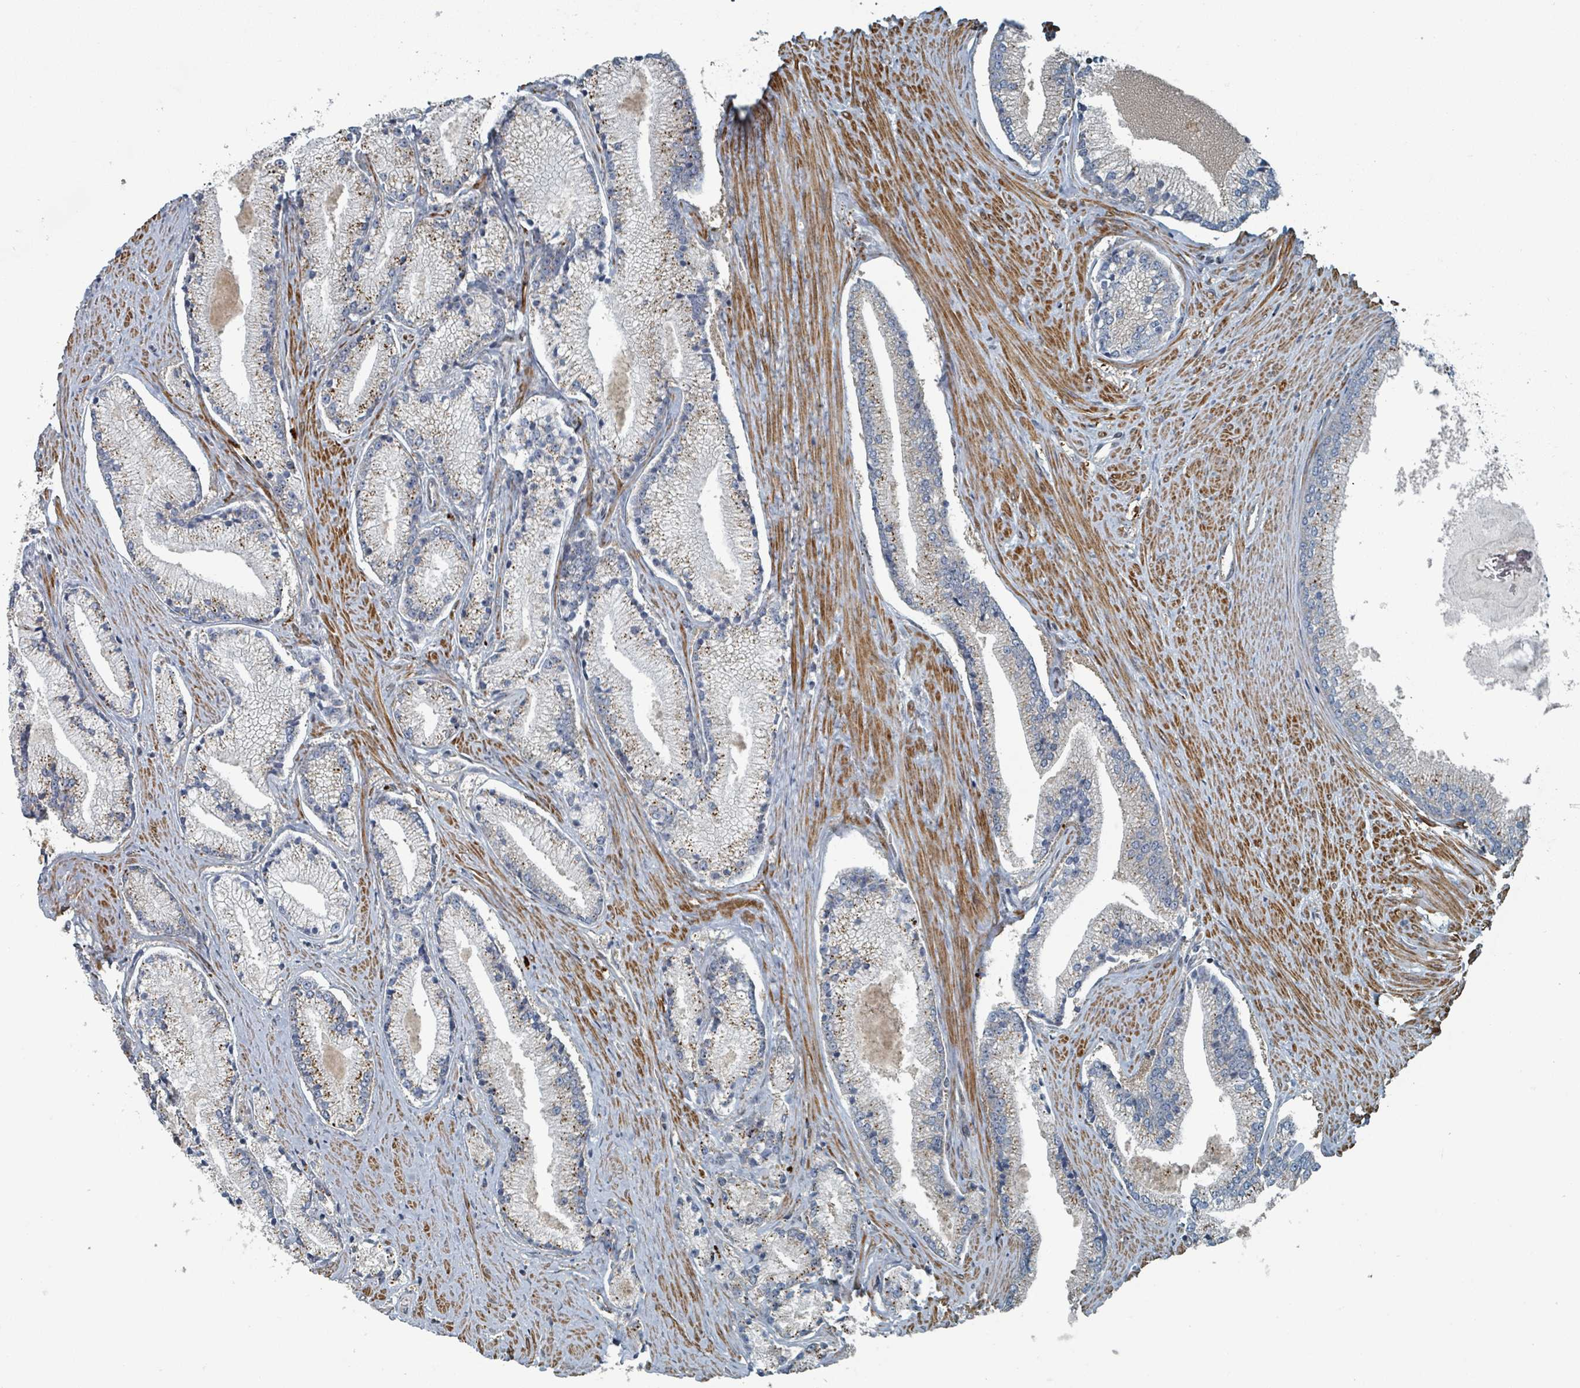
{"staining": {"intensity": "weak", "quantity": ">75%", "location": "cytoplasmic/membranous"}, "tissue": "prostate cancer", "cell_type": "Tumor cells", "image_type": "cancer", "snomed": [{"axis": "morphology", "description": "Adenocarcinoma, High grade"}, {"axis": "topography", "description": "Prostate"}], "caption": "Weak cytoplasmic/membranous positivity is appreciated in approximately >75% of tumor cells in prostate adenocarcinoma (high-grade).", "gene": "RHPN2", "patient": {"sex": "male", "age": 67}}